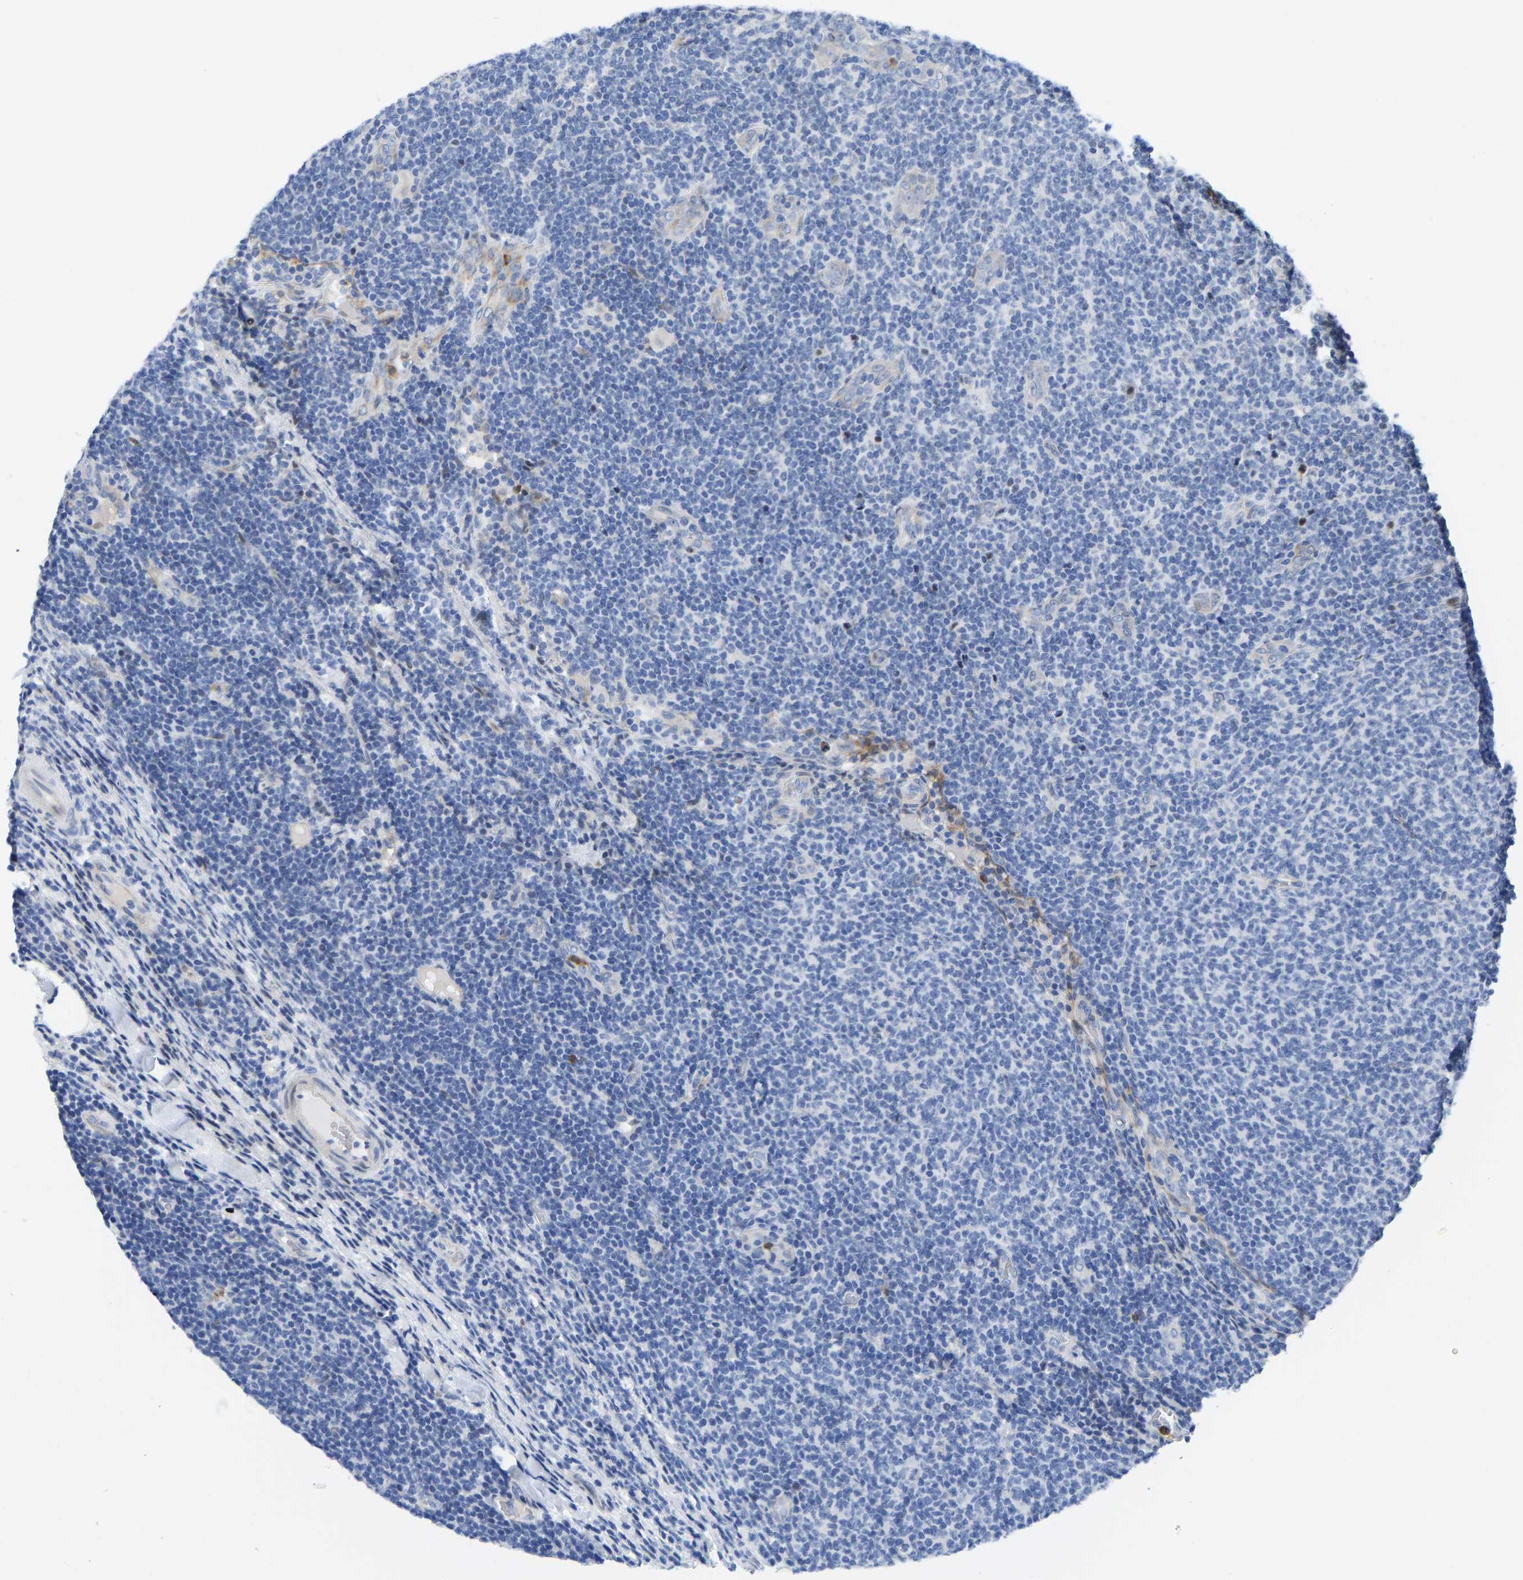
{"staining": {"intensity": "negative", "quantity": "none", "location": "none"}, "tissue": "lymphoma", "cell_type": "Tumor cells", "image_type": "cancer", "snomed": [{"axis": "morphology", "description": "Malignant lymphoma, non-Hodgkin's type, Low grade"}, {"axis": "topography", "description": "Lymph node"}], "caption": "This is a micrograph of IHC staining of lymphoma, which shows no expression in tumor cells.", "gene": "HDAC5", "patient": {"sex": "male", "age": 66}}